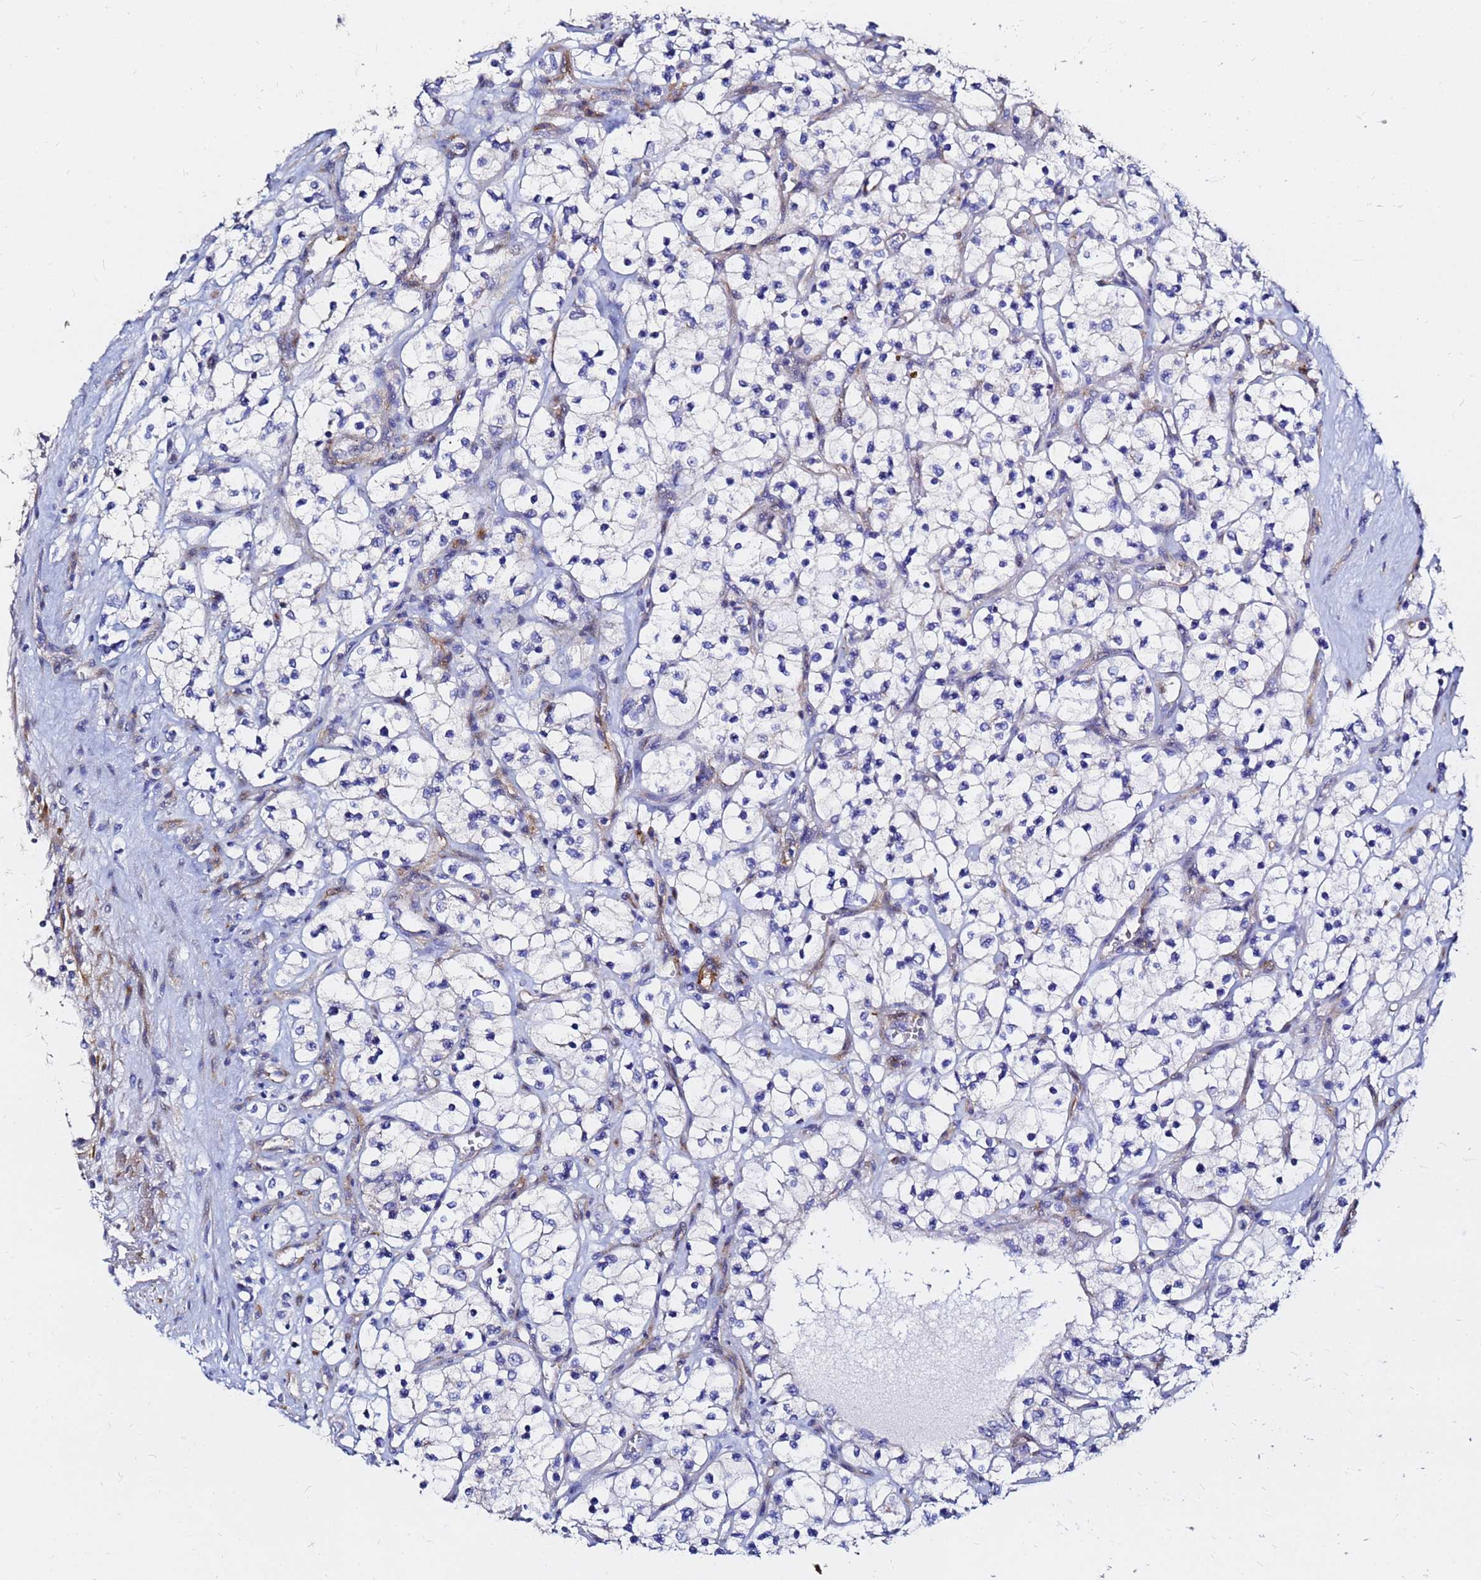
{"staining": {"intensity": "negative", "quantity": "none", "location": "none"}, "tissue": "renal cancer", "cell_type": "Tumor cells", "image_type": "cancer", "snomed": [{"axis": "morphology", "description": "Adenocarcinoma, NOS"}, {"axis": "topography", "description": "Kidney"}], "caption": "Immunohistochemical staining of adenocarcinoma (renal) demonstrates no significant positivity in tumor cells. Nuclei are stained in blue.", "gene": "TUBA8", "patient": {"sex": "female", "age": 69}}